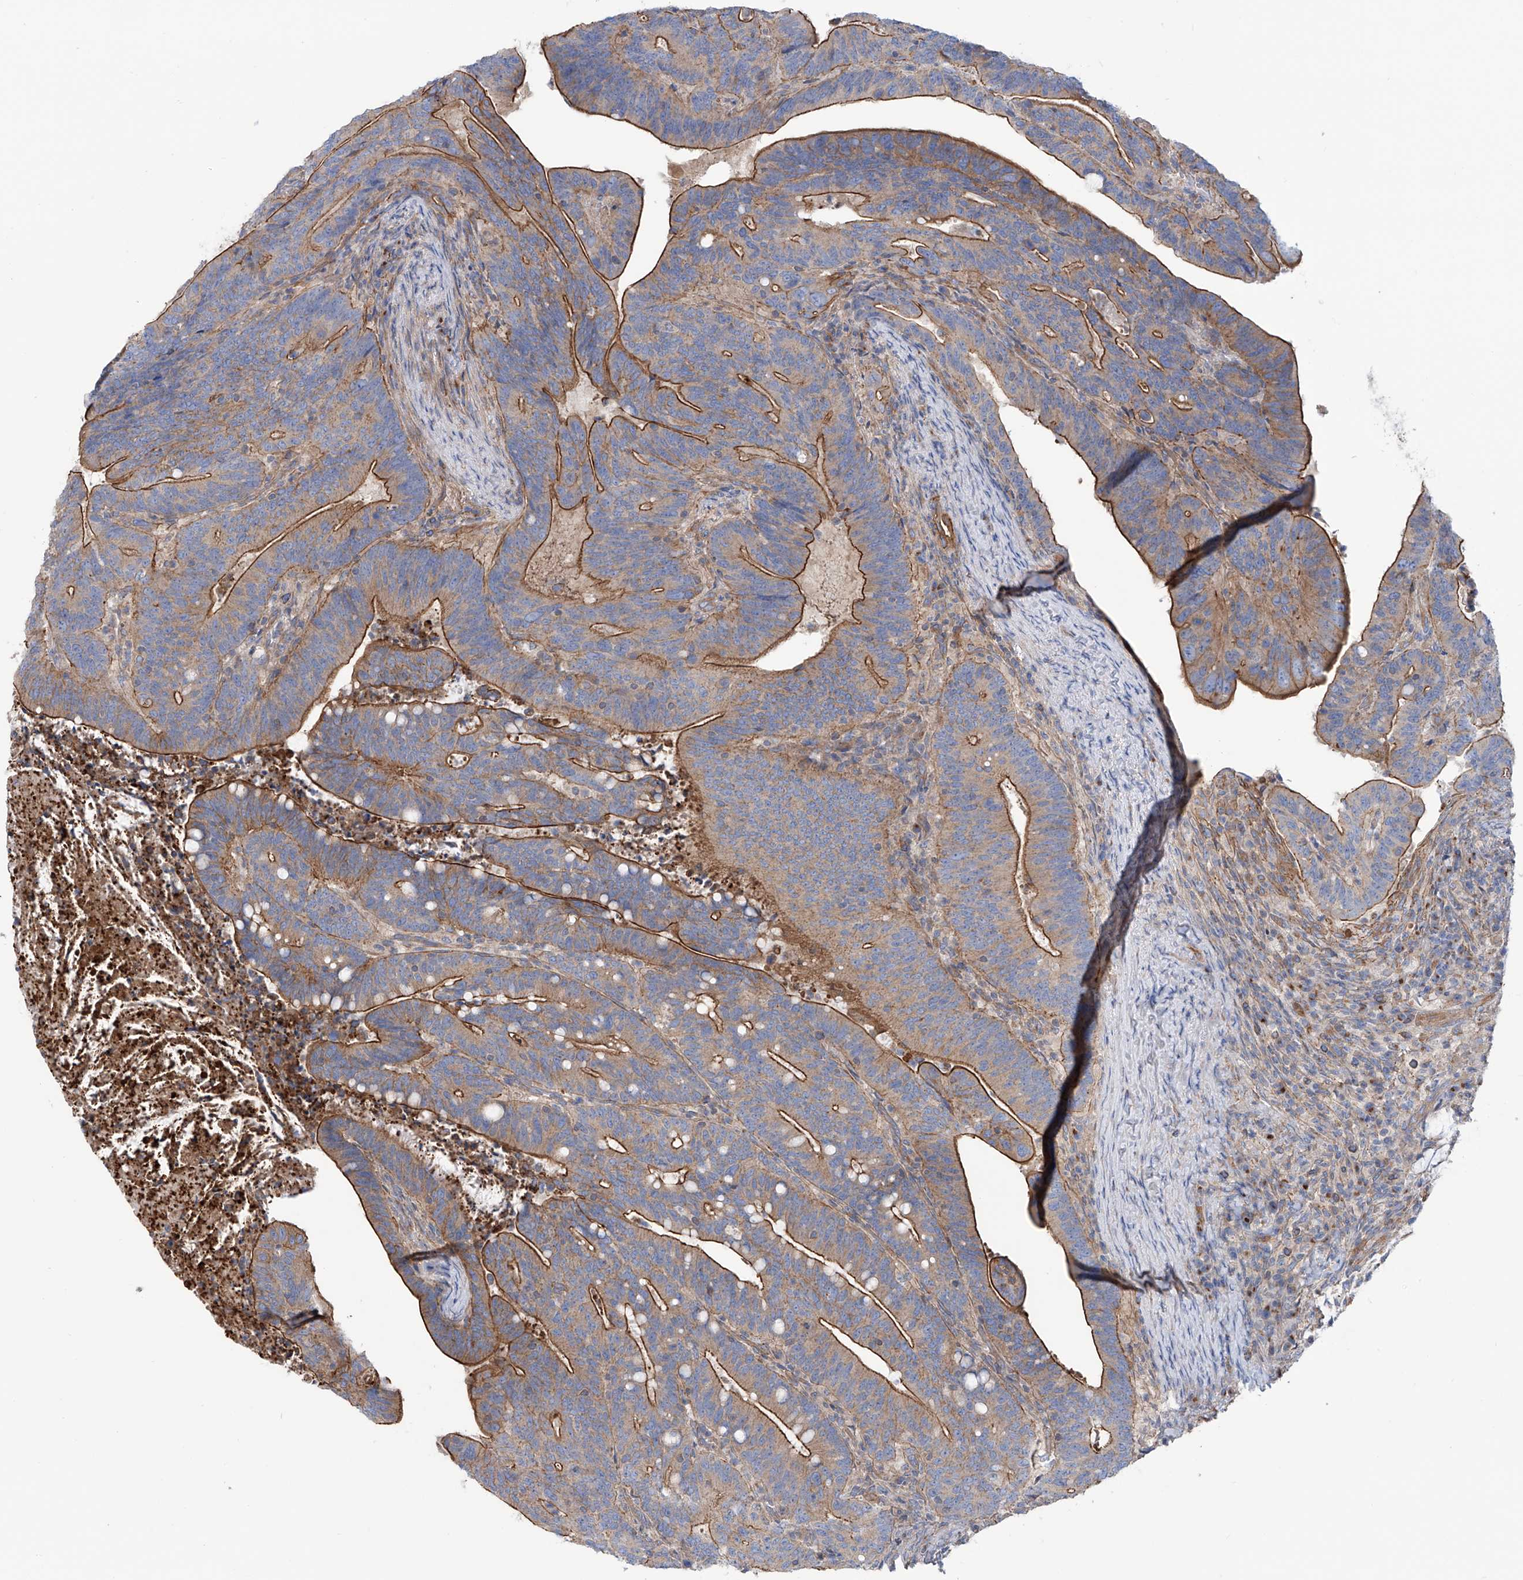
{"staining": {"intensity": "strong", "quantity": "25%-75%", "location": "cytoplasmic/membranous"}, "tissue": "colorectal cancer", "cell_type": "Tumor cells", "image_type": "cancer", "snomed": [{"axis": "morphology", "description": "Adenocarcinoma, NOS"}, {"axis": "topography", "description": "Colon"}], "caption": "Colorectal cancer tissue exhibits strong cytoplasmic/membranous positivity in about 25%-75% of tumor cells, visualized by immunohistochemistry.", "gene": "TMEM209", "patient": {"sex": "female", "age": 66}}